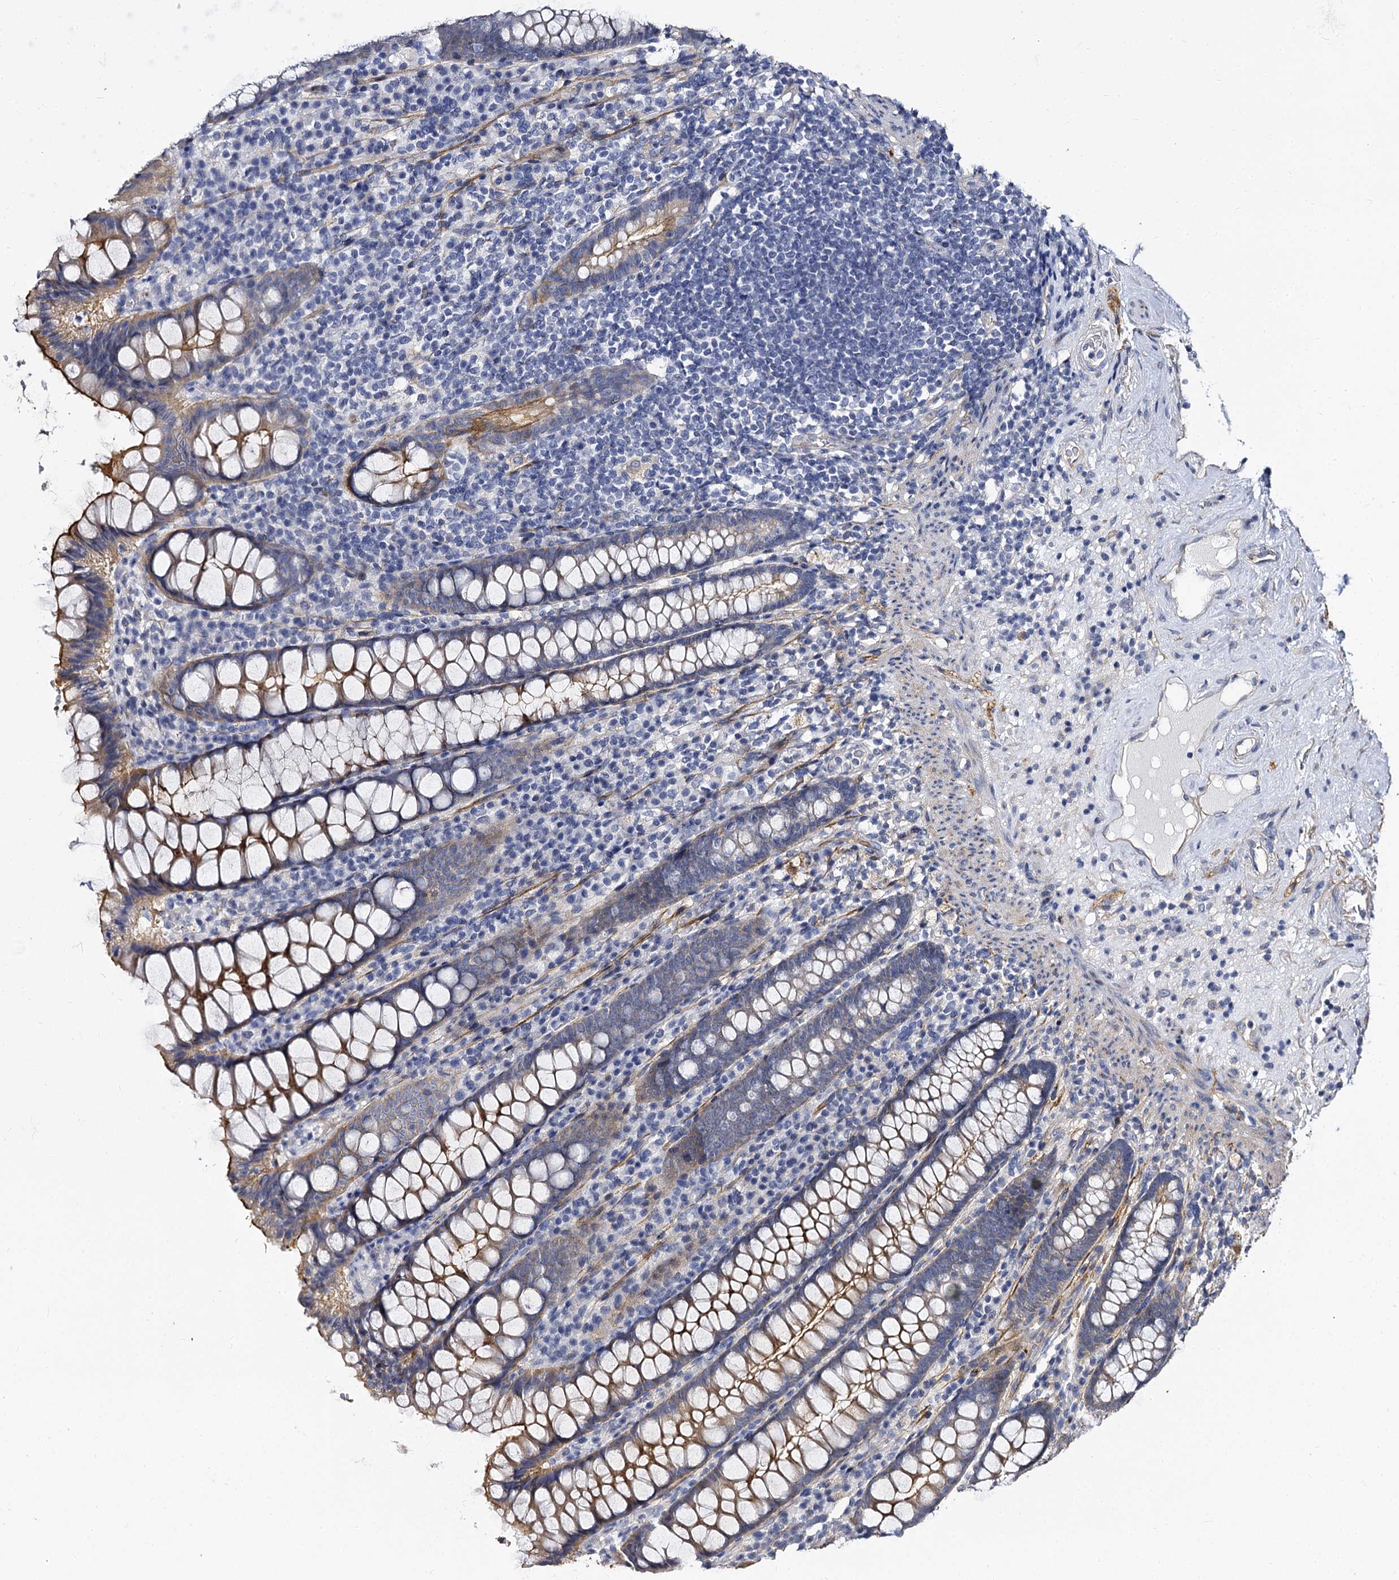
{"staining": {"intensity": "weak", "quantity": "25%-75%", "location": "cytoplasmic/membranous"}, "tissue": "colon", "cell_type": "Endothelial cells", "image_type": "normal", "snomed": [{"axis": "morphology", "description": "Normal tissue, NOS"}, {"axis": "topography", "description": "Colon"}], "caption": "Endothelial cells show low levels of weak cytoplasmic/membranous positivity in about 25%-75% of cells in benign colon.", "gene": "CBFB", "patient": {"sex": "female", "age": 79}}